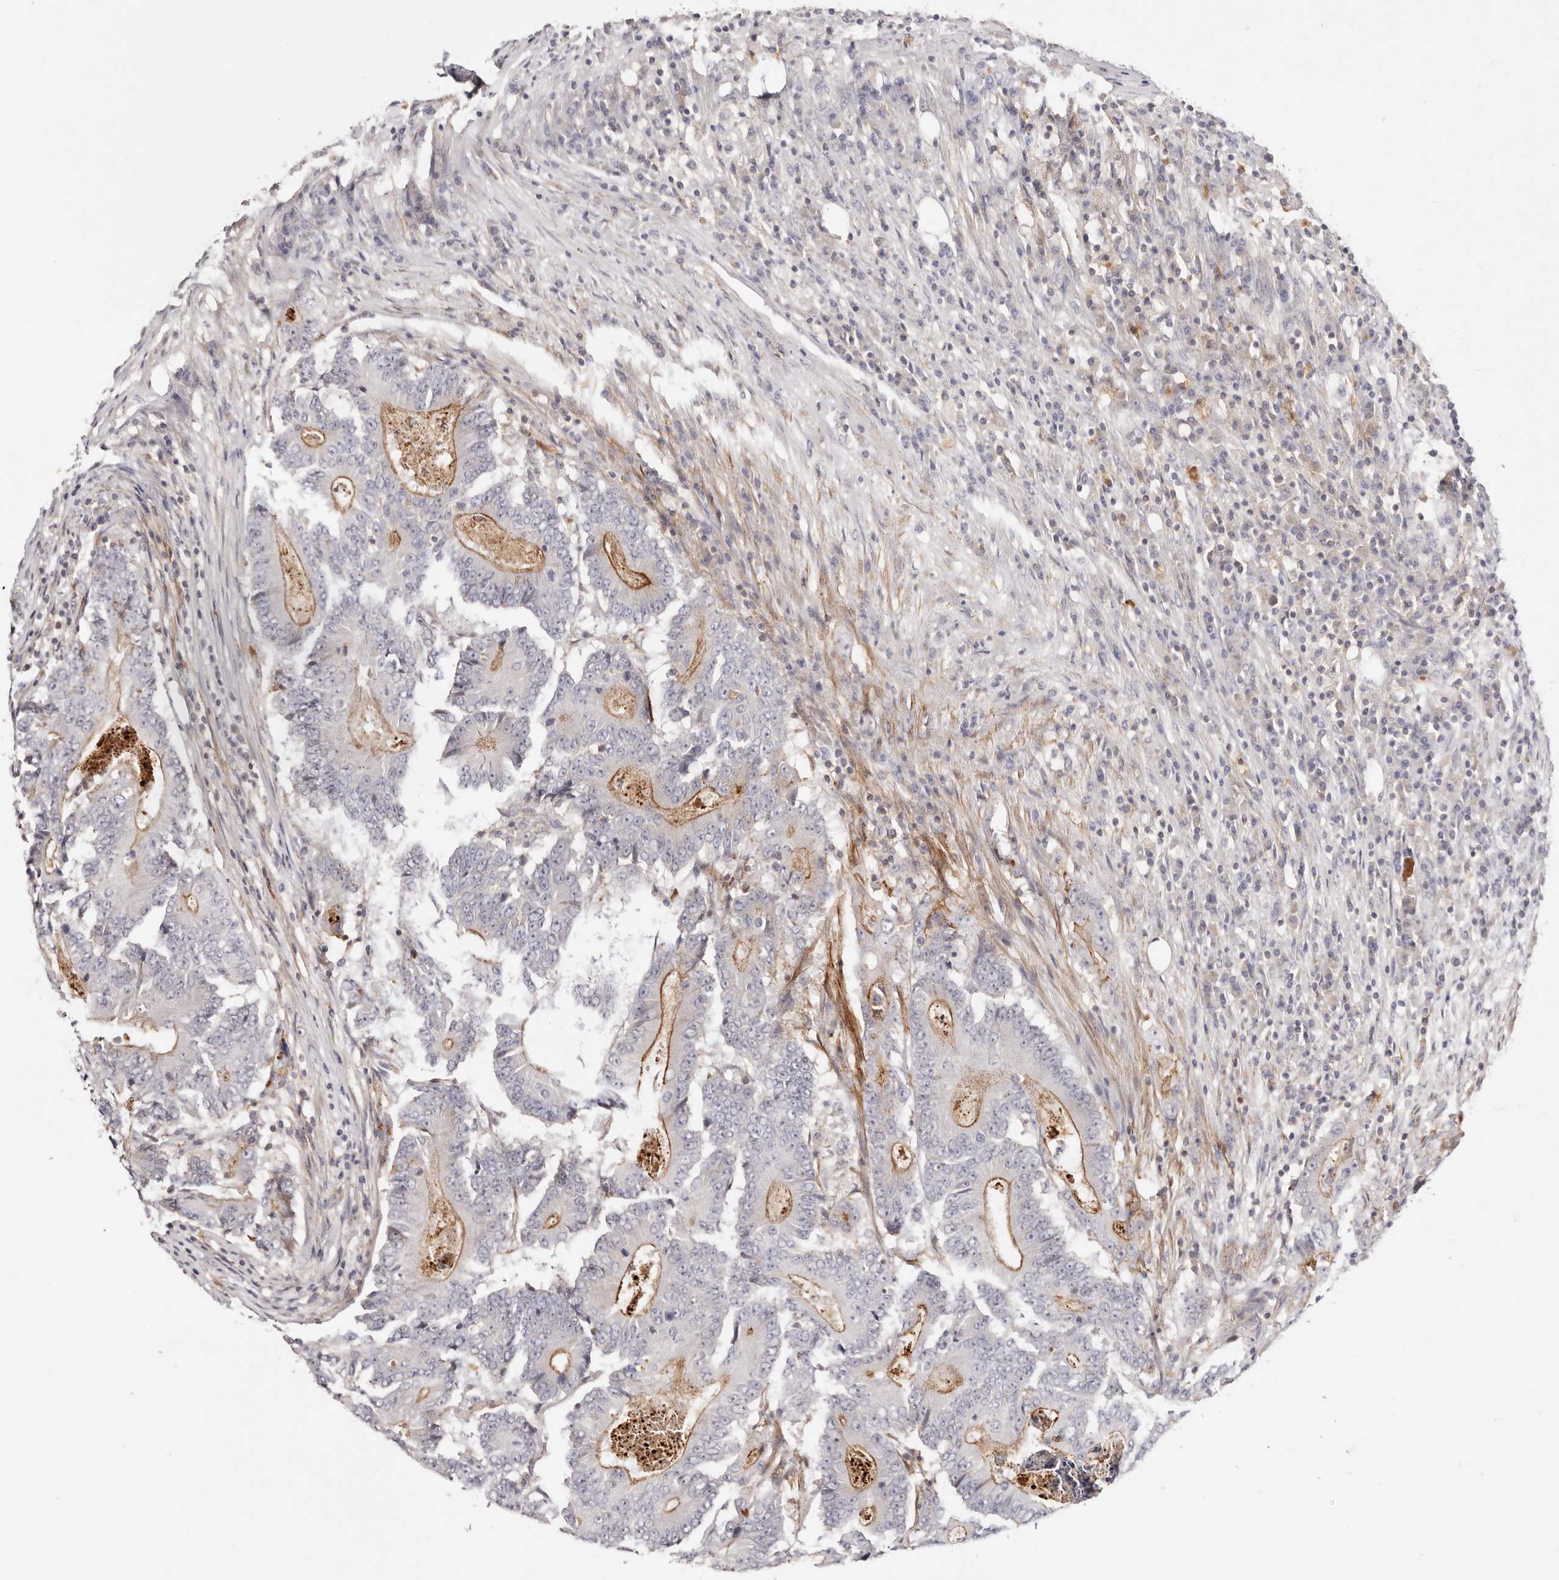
{"staining": {"intensity": "moderate", "quantity": "<25%", "location": "cytoplasmic/membranous"}, "tissue": "colorectal cancer", "cell_type": "Tumor cells", "image_type": "cancer", "snomed": [{"axis": "morphology", "description": "Adenocarcinoma, NOS"}, {"axis": "topography", "description": "Colon"}], "caption": "Tumor cells reveal low levels of moderate cytoplasmic/membranous positivity in about <25% of cells in human colorectal cancer.", "gene": "SLC35B2", "patient": {"sex": "male", "age": 83}}